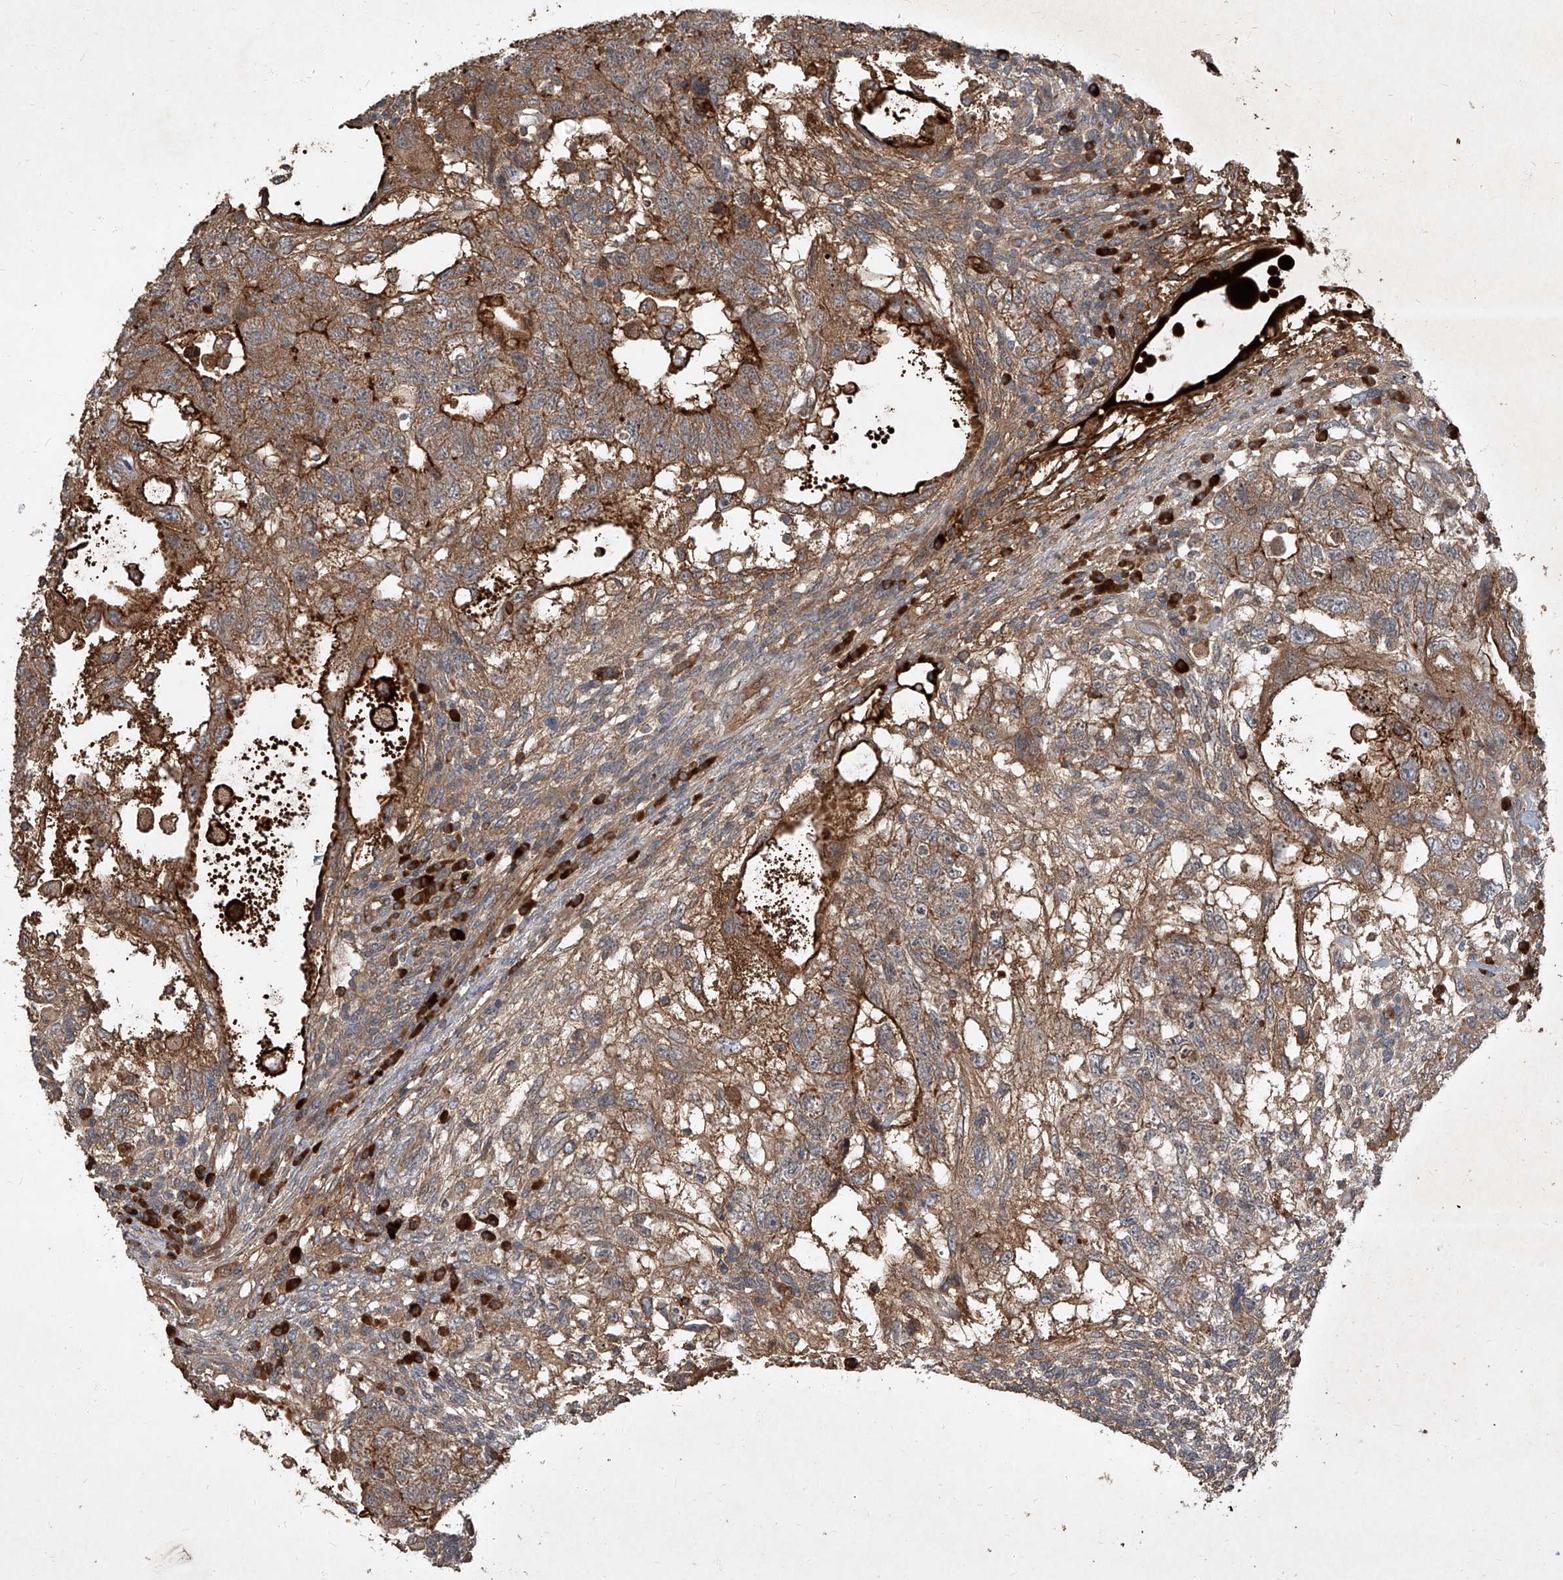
{"staining": {"intensity": "moderate", "quantity": ">75%", "location": "cytoplasmic/membranous"}, "tissue": "testis cancer", "cell_type": "Tumor cells", "image_type": "cancer", "snomed": [{"axis": "morphology", "description": "Normal tissue, NOS"}, {"axis": "morphology", "description": "Carcinoma, Embryonal, NOS"}, {"axis": "topography", "description": "Testis"}], "caption": "The photomicrograph reveals immunohistochemical staining of testis cancer. There is moderate cytoplasmic/membranous positivity is seen in about >75% of tumor cells.", "gene": "CCN1", "patient": {"sex": "male", "age": 36}}